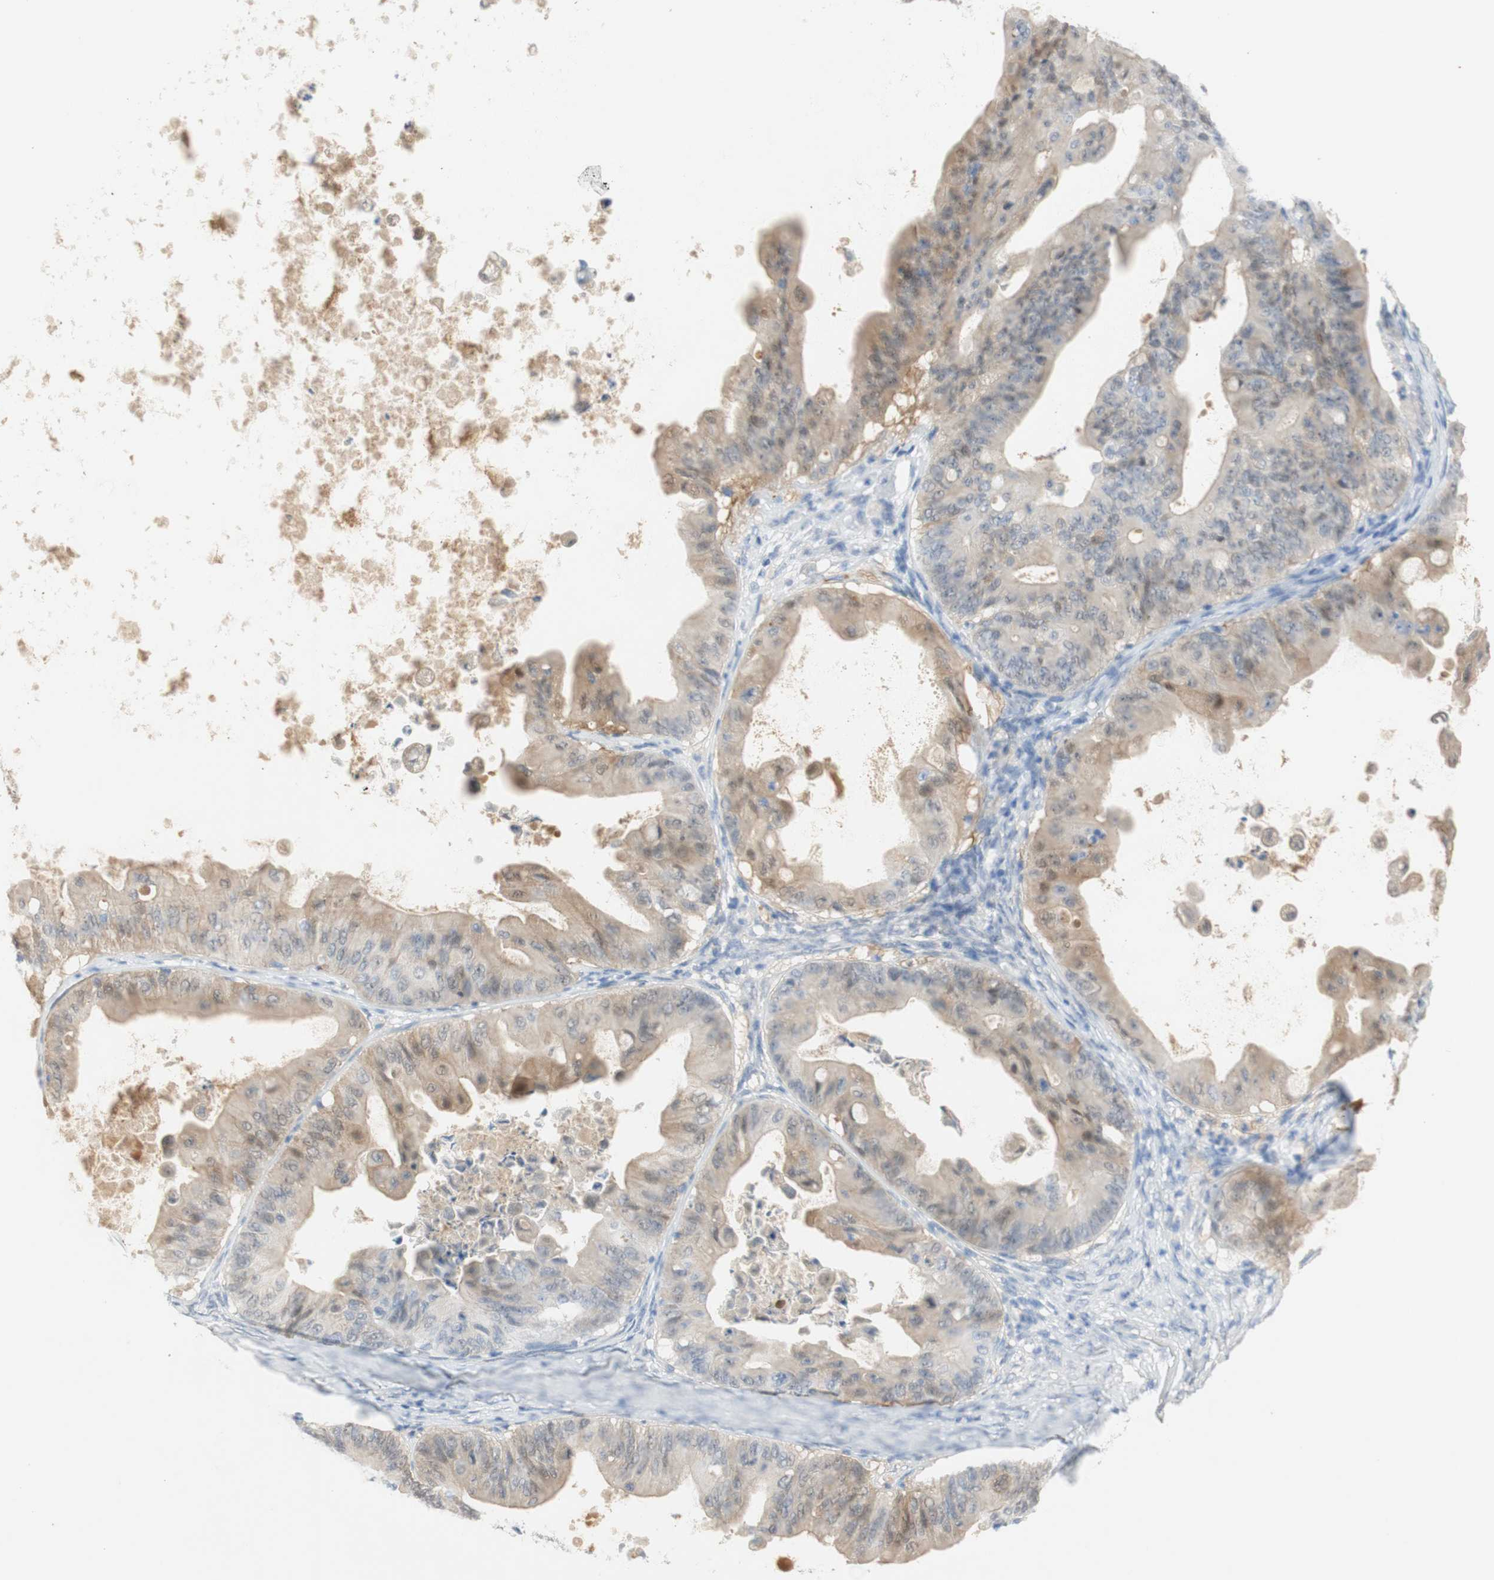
{"staining": {"intensity": "weak", "quantity": "25%-75%", "location": "cytoplasmic/membranous"}, "tissue": "ovarian cancer", "cell_type": "Tumor cells", "image_type": "cancer", "snomed": [{"axis": "morphology", "description": "Cystadenocarcinoma, mucinous, NOS"}, {"axis": "topography", "description": "Ovary"}], "caption": "Mucinous cystadenocarcinoma (ovarian) was stained to show a protein in brown. There is low levels of weak cytoplasmic/membranous positivity in about 25%-75% of tumor cells.", "gene": "SELENBP1", "patient": {"sex": "female", "age": 37}}